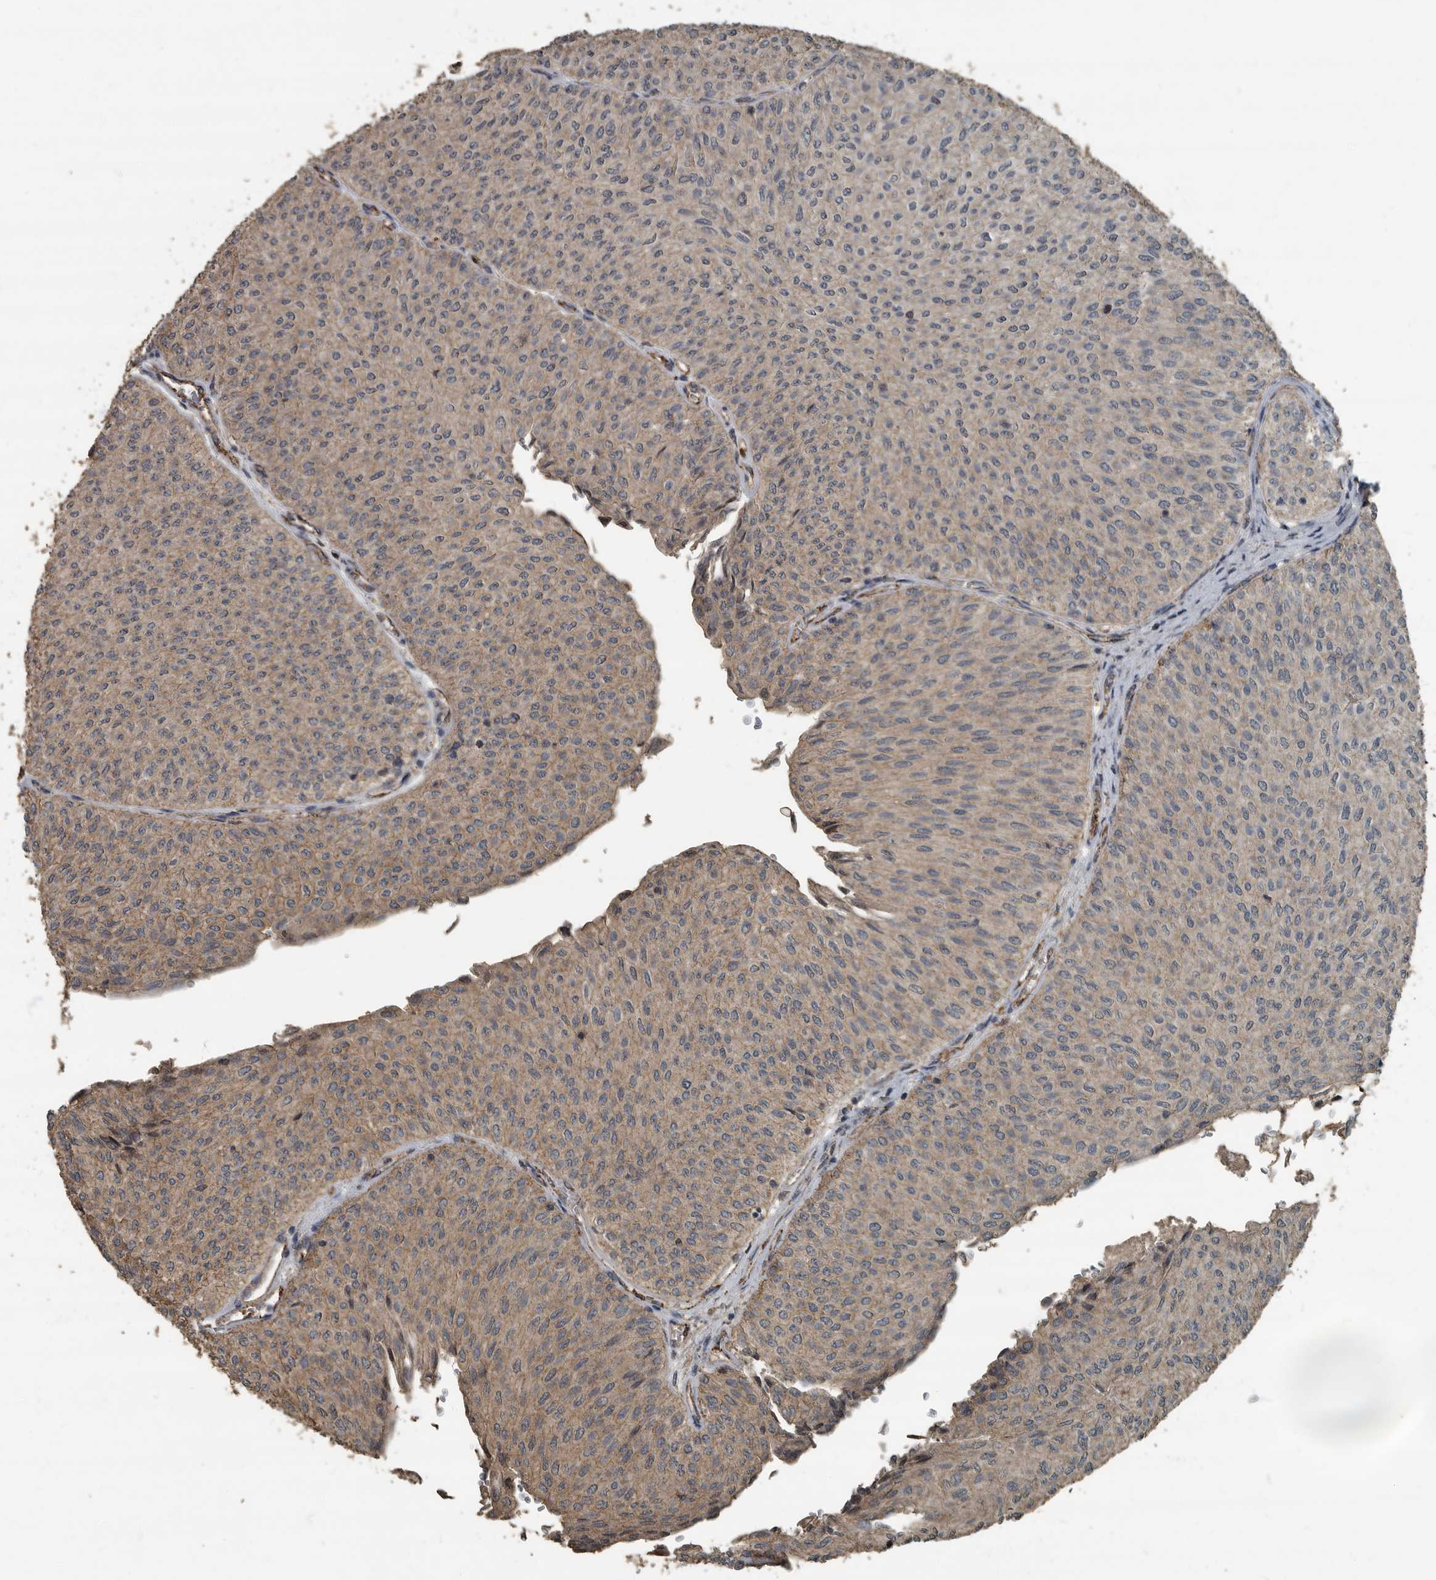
{"staining": {"intensity": "weak", "quantity": "25%-75%", "location": "cytoplasmic/membranous"}, "tissue": "urothelial cancer", "cell_type": "Tumor cells", "image_type": "cancer", "snomed": [{"axis": "morphology", "description": "Urothelial carcinoma, Low grade"}, {"axis": "topography", "description": "Urinary bladder"}], "caption": "A photomicrograph of human urothelial cancer stained for a protein shows weak cytoplasmic/membranous brown staining in tumor cells. Nuclei are stained in blue.", "gene": "IL15RA", "patient": {"sex": "male", "age": 78}}